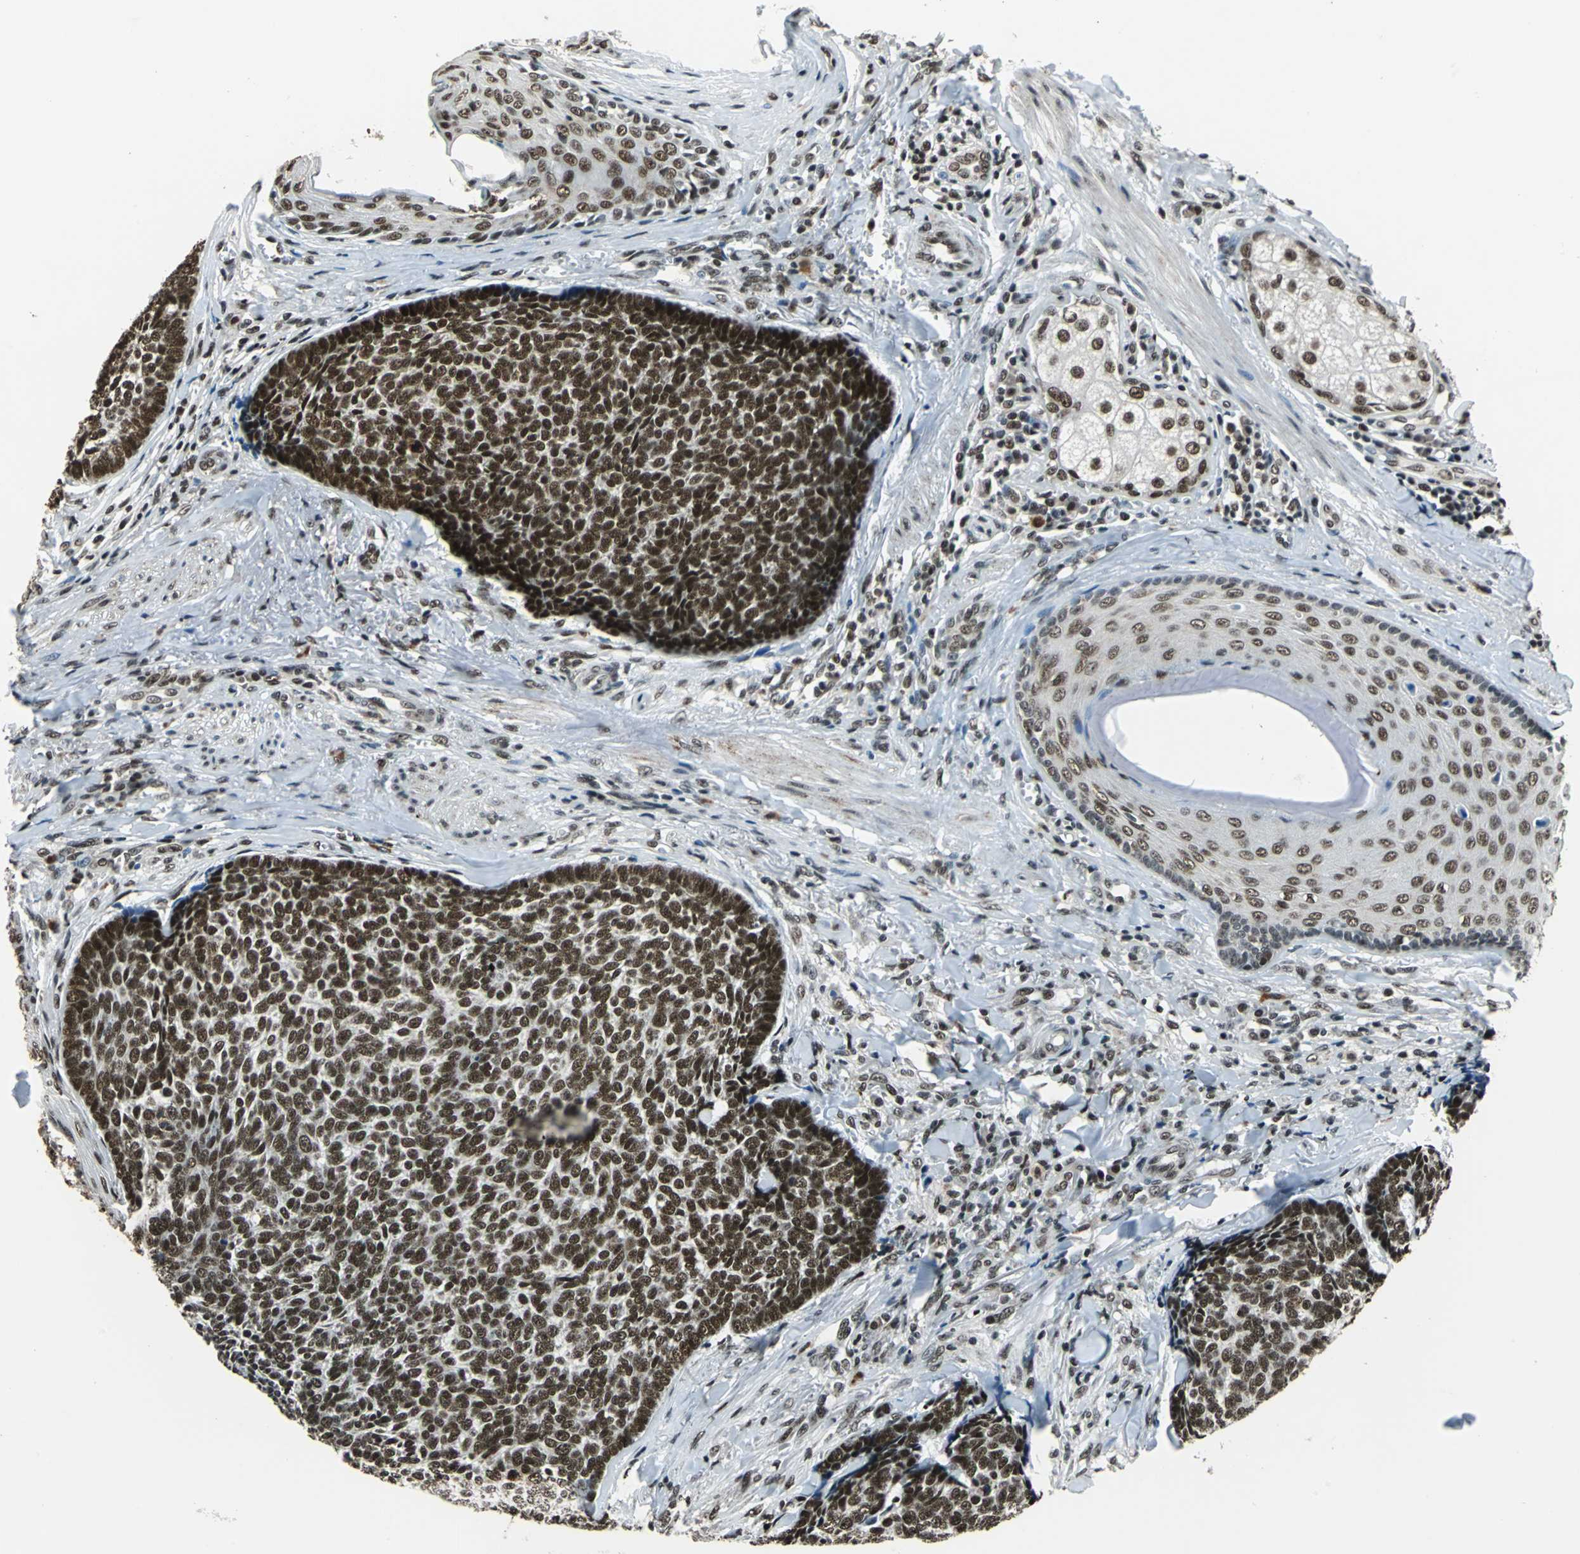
{"staining": {"intensity": "strong", "quantity": ">75%", "location": "nuclear"}, "tissue": "skin cancer", "cell_type": "Tumor cells", "image_type": "cancer", "snomed": [{"axis": "morphology", "description": "Basal cell carcinoma"}, {"axis": "topography", "description": "Skin"}], "caption": "Protein staining of basal cell carcinoma (skin) tissue demonstrates strong nuclear staining in about >75% of tumor cells. The protein is shown in brown color, while the nuclei are stained blue.", "gene": "BCLAF1", "patient": {"sex": "male", "age": 84}}